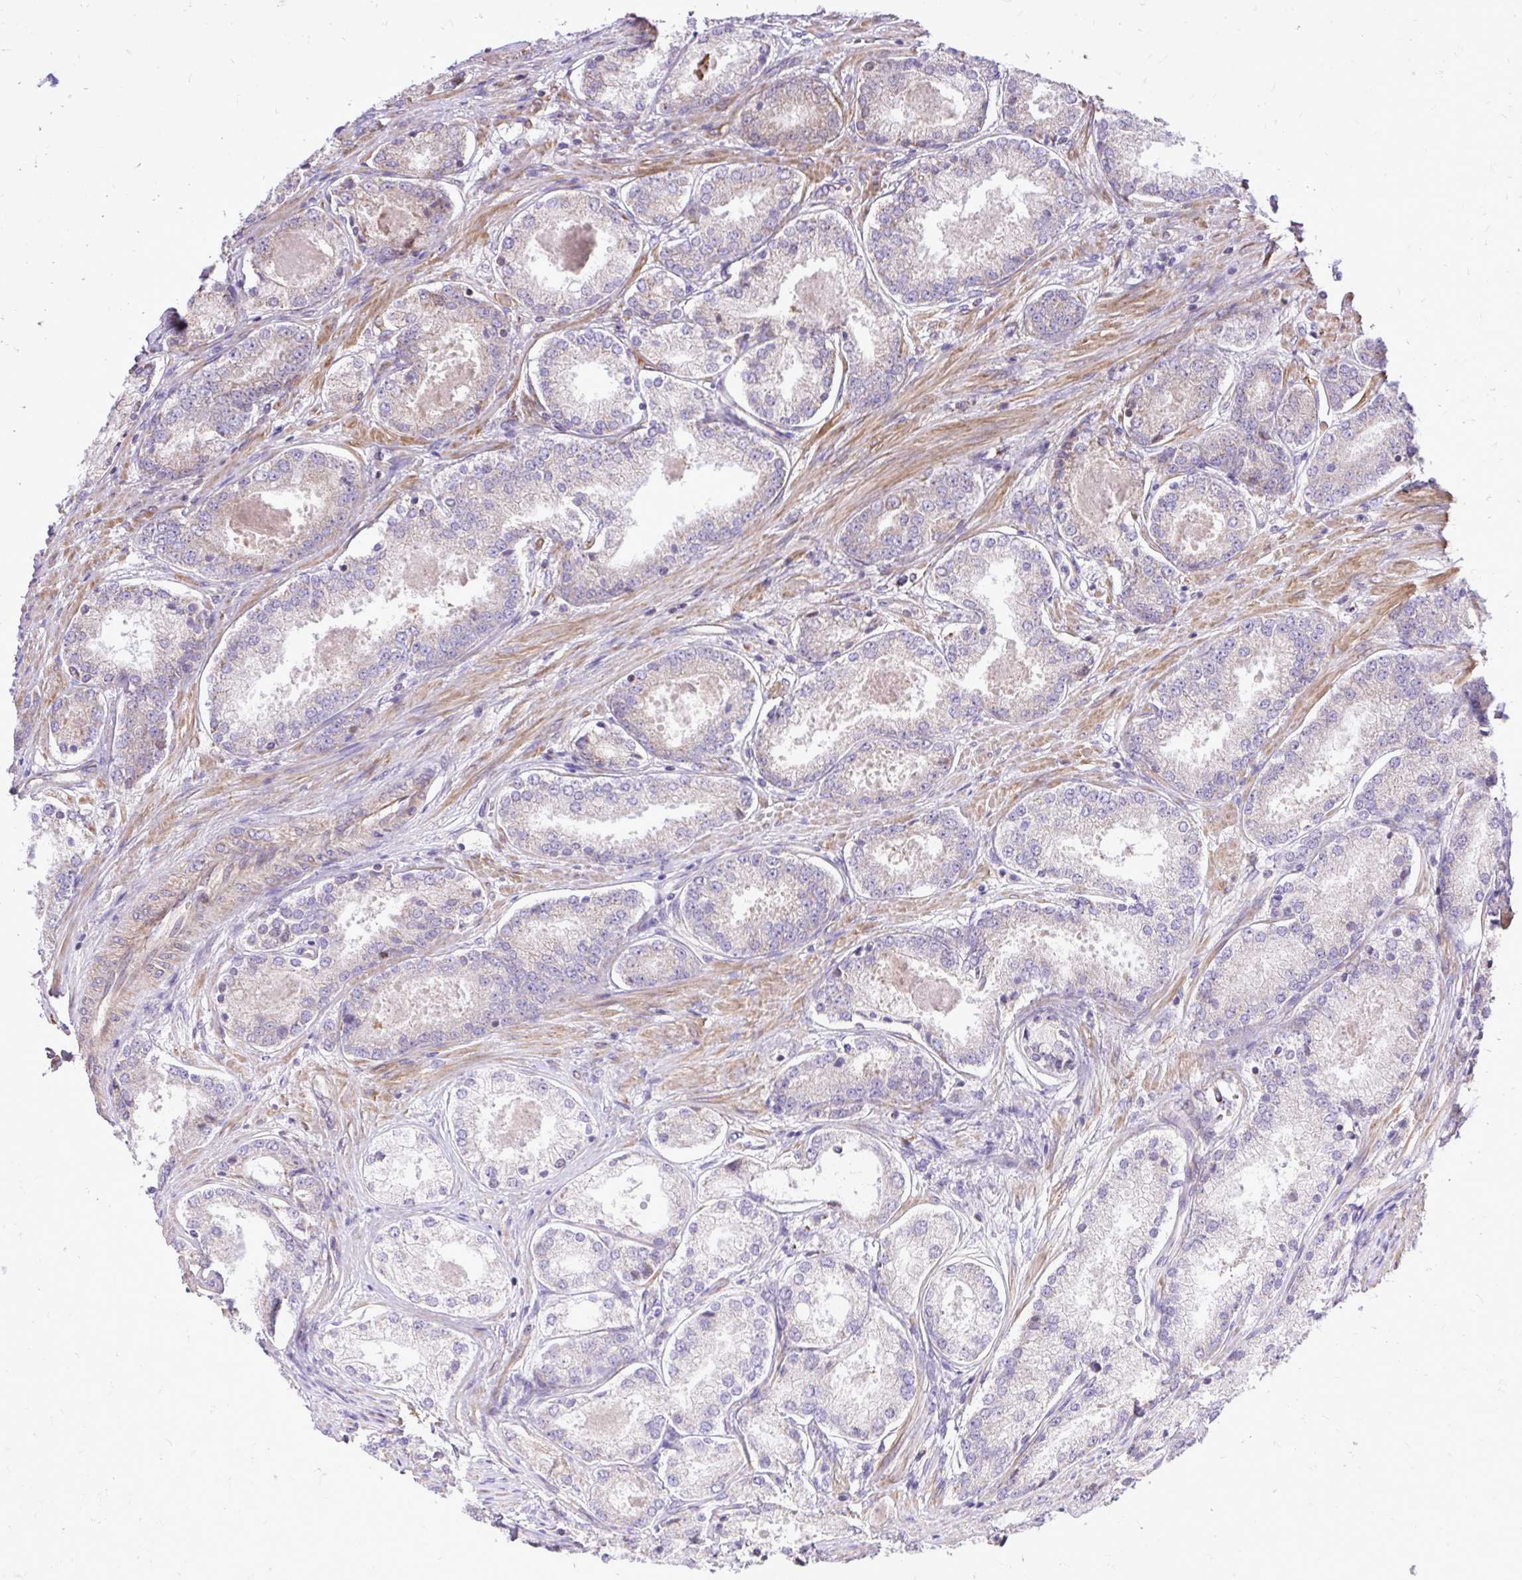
{"staining": {"intensity": "weak", "quantity": "<25%", "location": "cytoplasmic/membranous"}, "tissue": "prostate cancer", "cell_type": "Tumor cells", "image_type": "cancer", "snomed": [{"axis": "morphology", "description": "Adenocarcinoma, Low grade"}, {"axis": "topography", "description": "Prostate"}], "caption": "Immunohistochemistry (IHC) photomicrograph of neoplastic tissue: prostate low-grade adenocarcinoma stained with DAB (3,3'-diaminobenzidine) exhibits no significant protein staining in tumor cells.", "gene": "ATP13A2", "patient": {"sex": "male", "age": 68}}